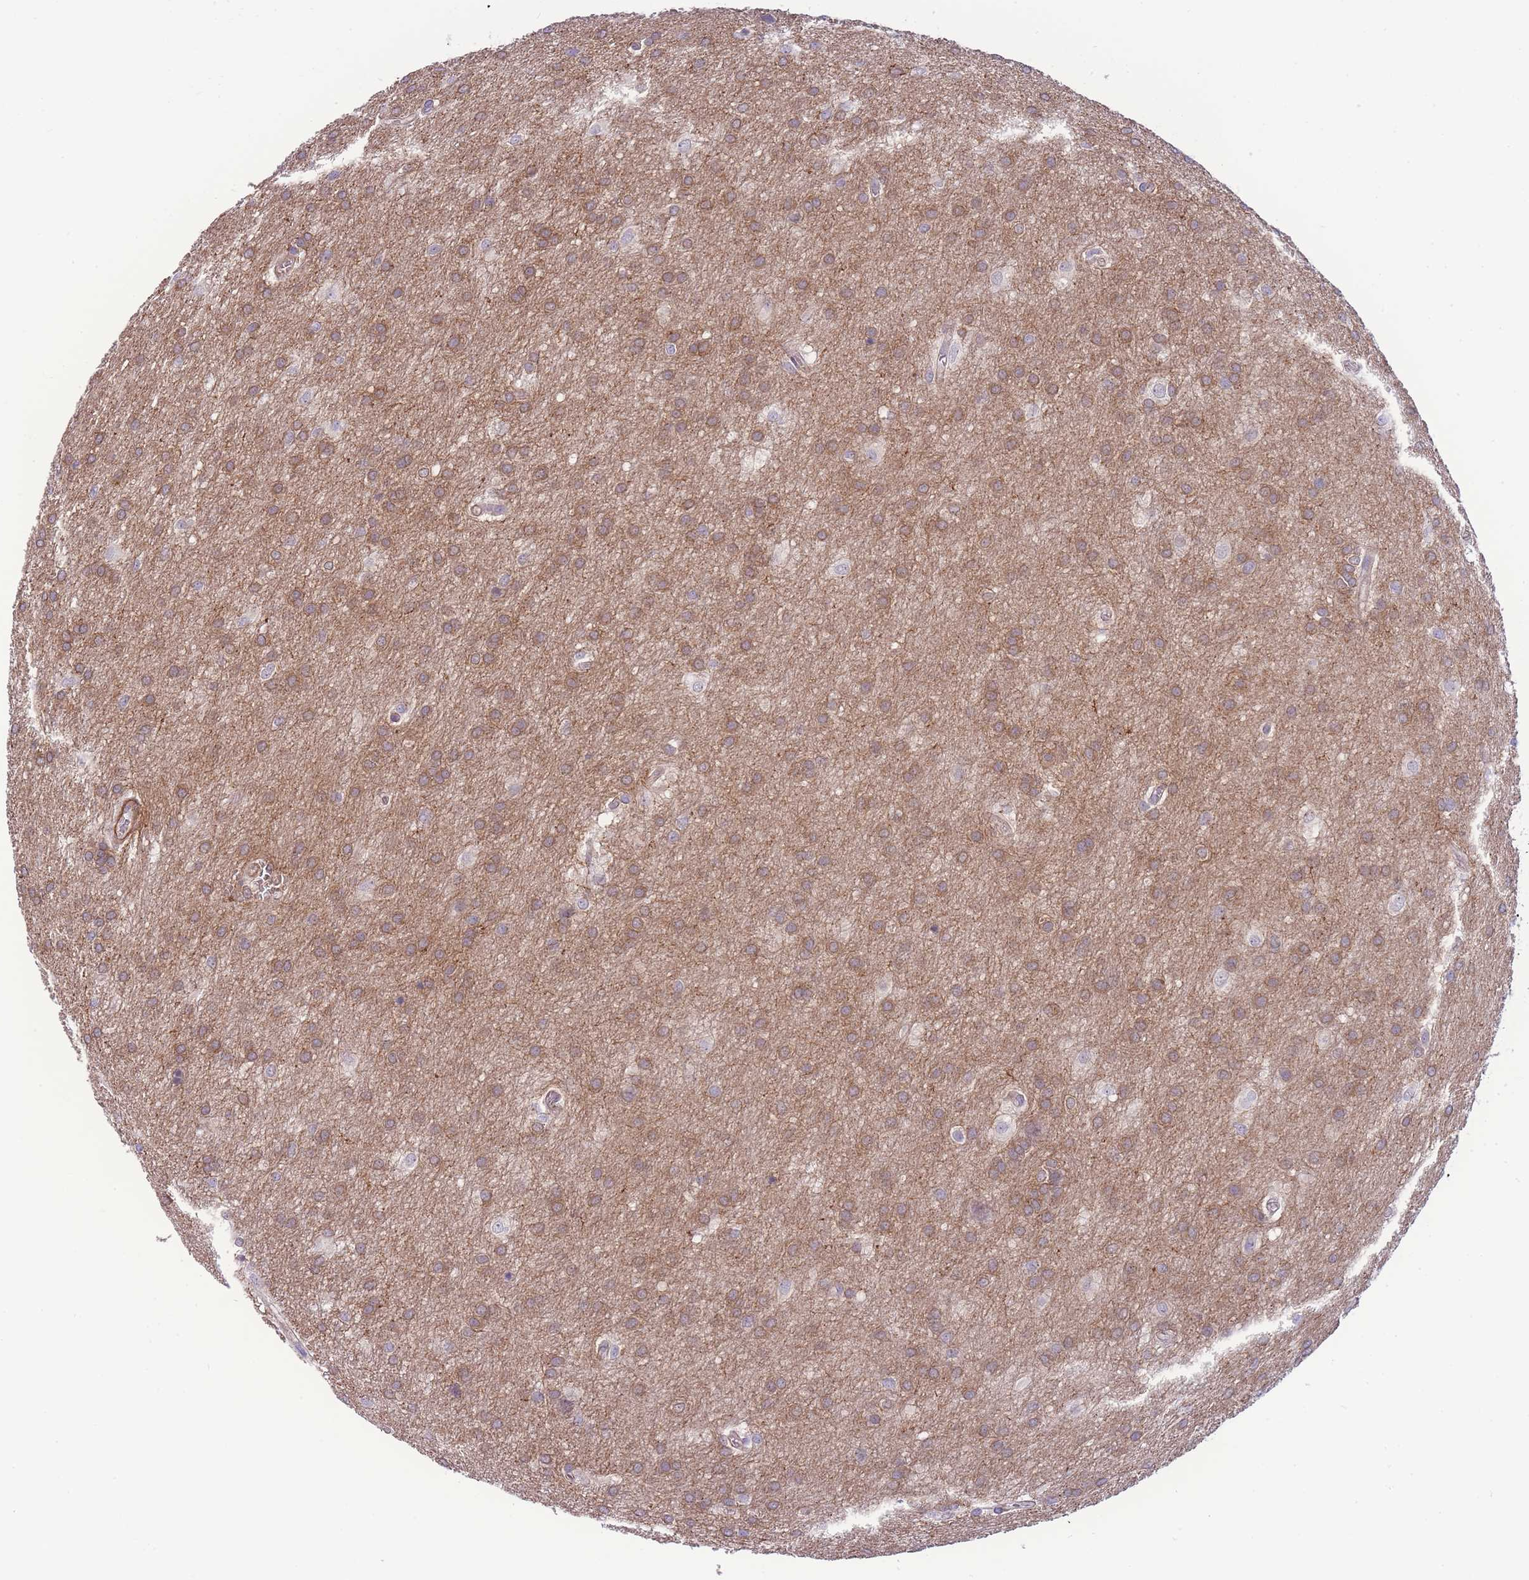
{"staining": {"intensity": "moderate", "quantity": ">75%", "location": "cytoplasmic/membranous"}, "tissue": "glioma", "cell_type": "Tumor cells", "image_type": "cancer", "snomed": [{"axis": "morphology", "description": "Glioma, malignant, Low grade"}, {"axis": "topography", "description": "Brain"}], "caption": "Glioma was stained to show a protein in brown. There is medium levels of moderate cytoplasmic/membranous positivity in approximately >75% of tumor cells.", "gene": "FAM124A", "patient": {"sex": "male", "age": 66}}